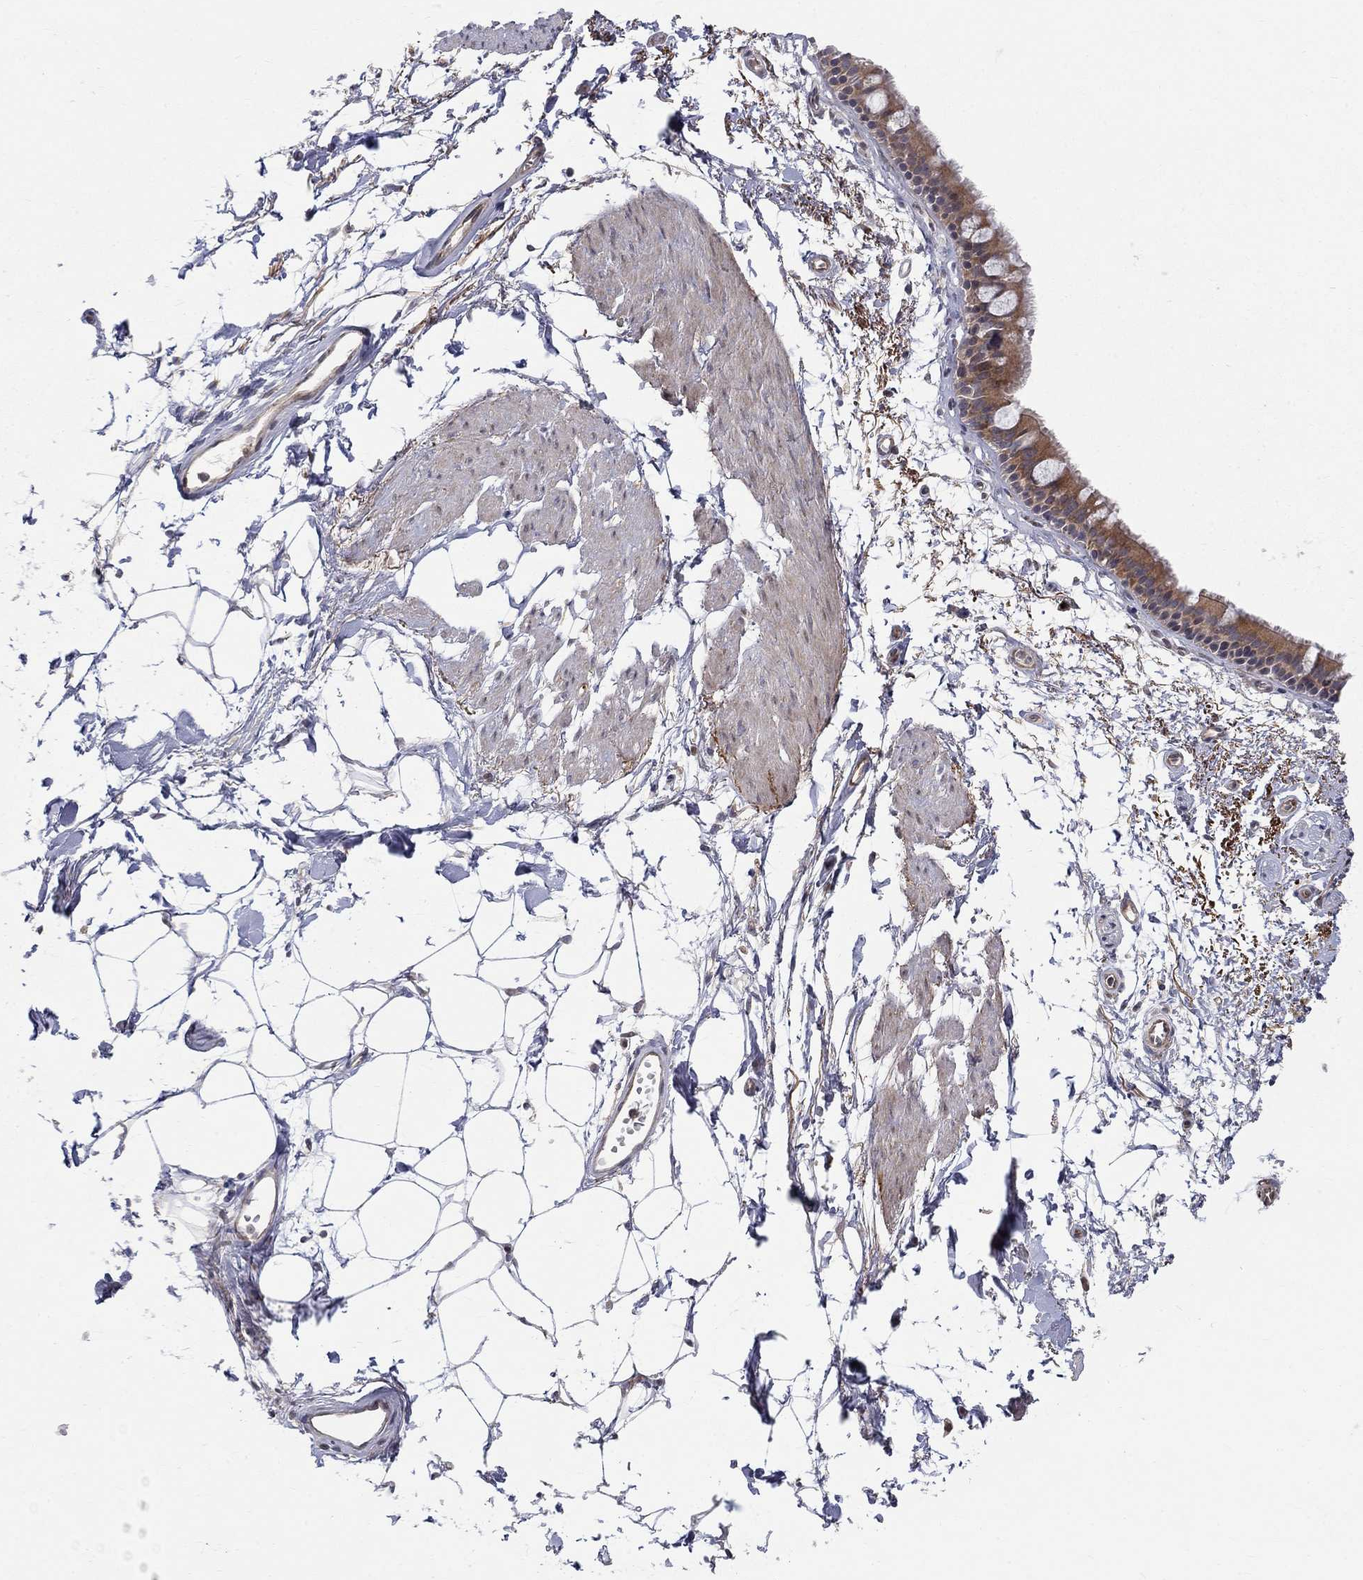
{"staining": {"intensity": "moderate", "quantity": ">75%", "location": "cytoplasmic/membranous"}, "tissue": "bronchus", "cell_type": "Respiratory epithelial cells", "image_type": "normal", "snomed": [{"axis": "morphology", "description": "Normal tissue, NOS"}, {"axis": "topography", "description": "Cartilage tissue"}, {"axis": "topography", "description": "Bronchus"}], "caption": "Bronchus stained for a protein reveals moderate cytoplasmic/membranous positivity in respiratory epithelial cells. (brown staining indicates protein expression, while blue staining denotes nuclei).", "gene": "WDR19", "patient": {"sex": "male", "age": 66}}